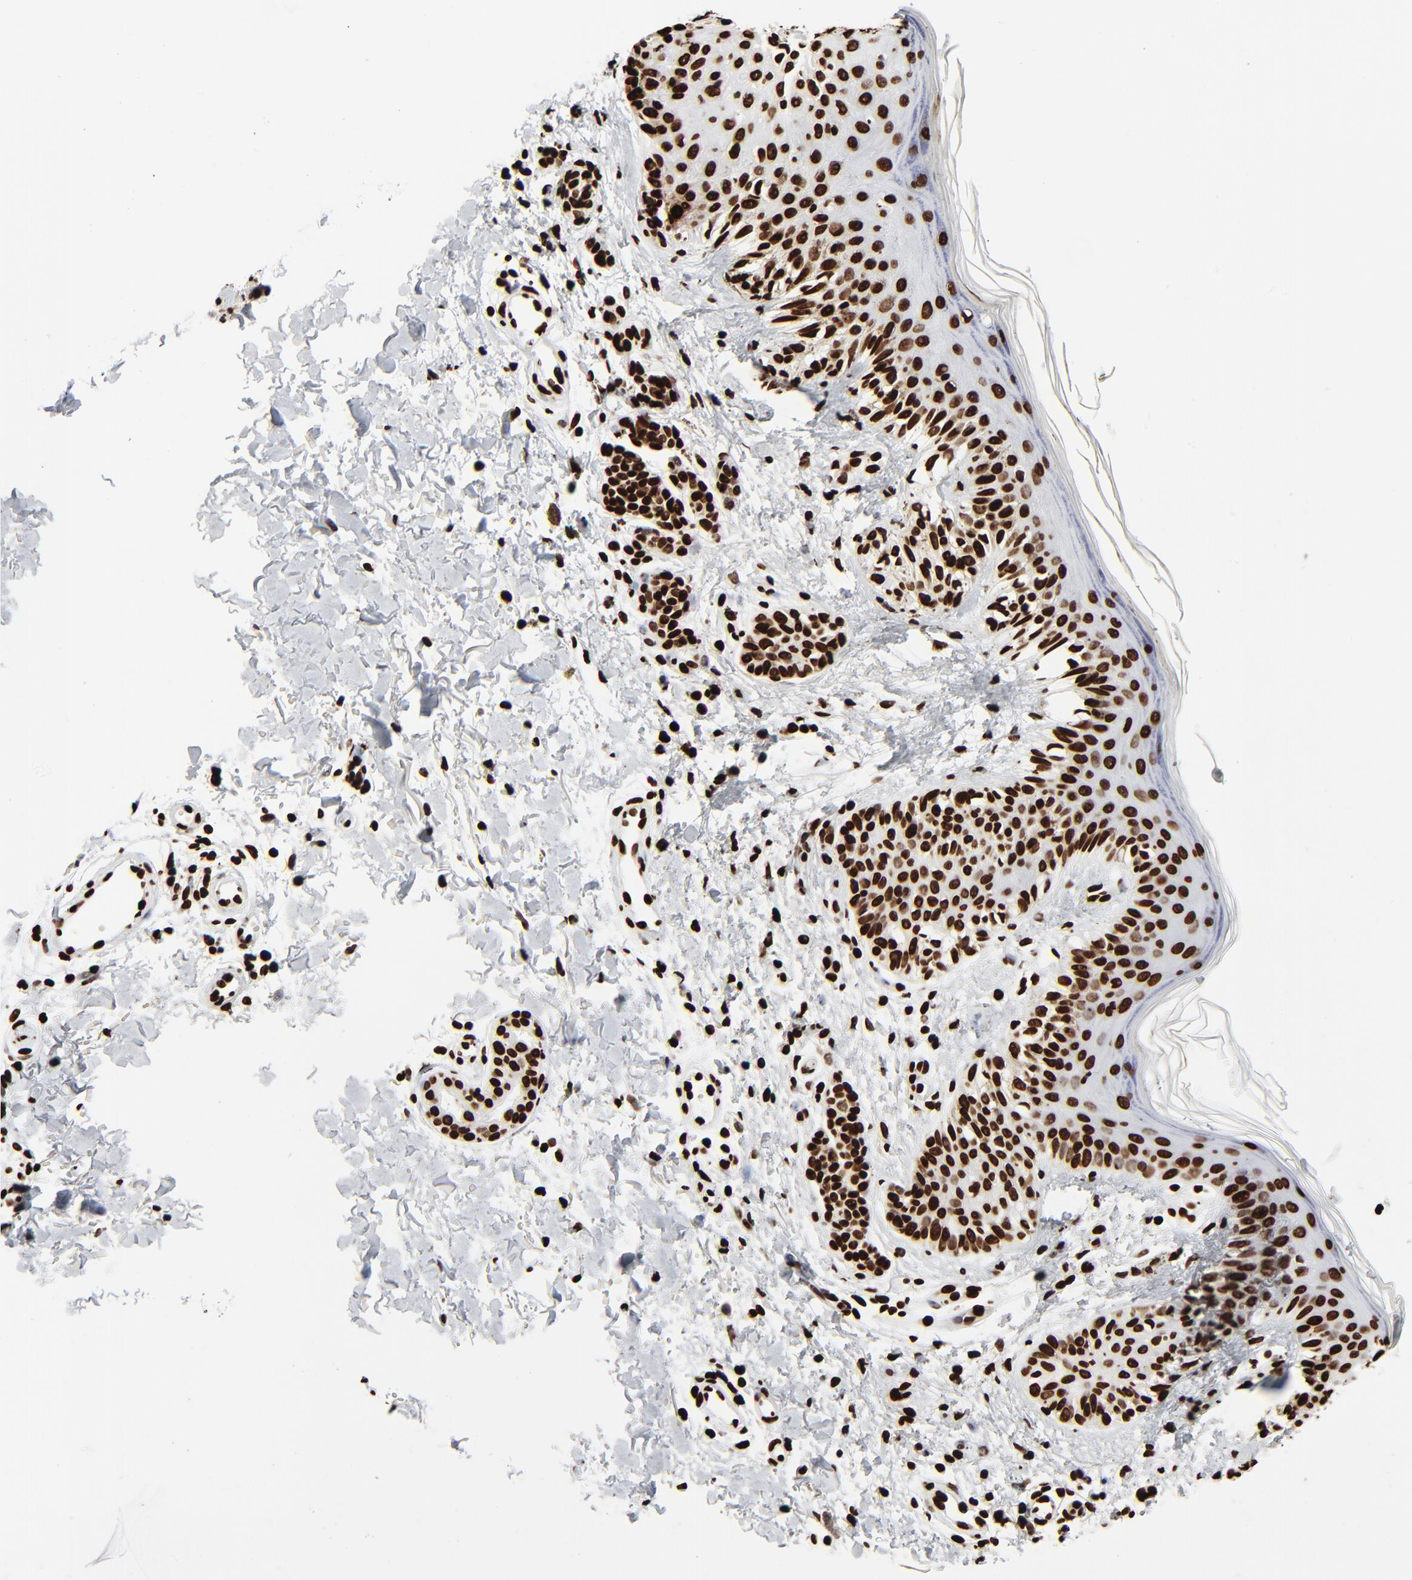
{"staining": {"intensity": "strong", "quantity": ">75%", "location": "nuclear"}, "tissue": "melanoma", "cell_type": "Tumor cells", "image_type": "cancer", "snomed": [{"axis": "morphology", "description": "Normal tissue, NOS"}, {"axis": "morphology", "description": "Malignant melanoma, NOS"}, {"axis": "topography", "description": "Skin"}], "caption": "IHC (DAB (3,3'-diaminobenzidine)) staining of malignant melanoma shows strong nuclear protein expression in approximately >75% of tumor cells. IHC stains the protein of interest in brown and the nuclei are stained blue.", "gene": "H3-4", "patient": {"sex": "male", "age": 83}}